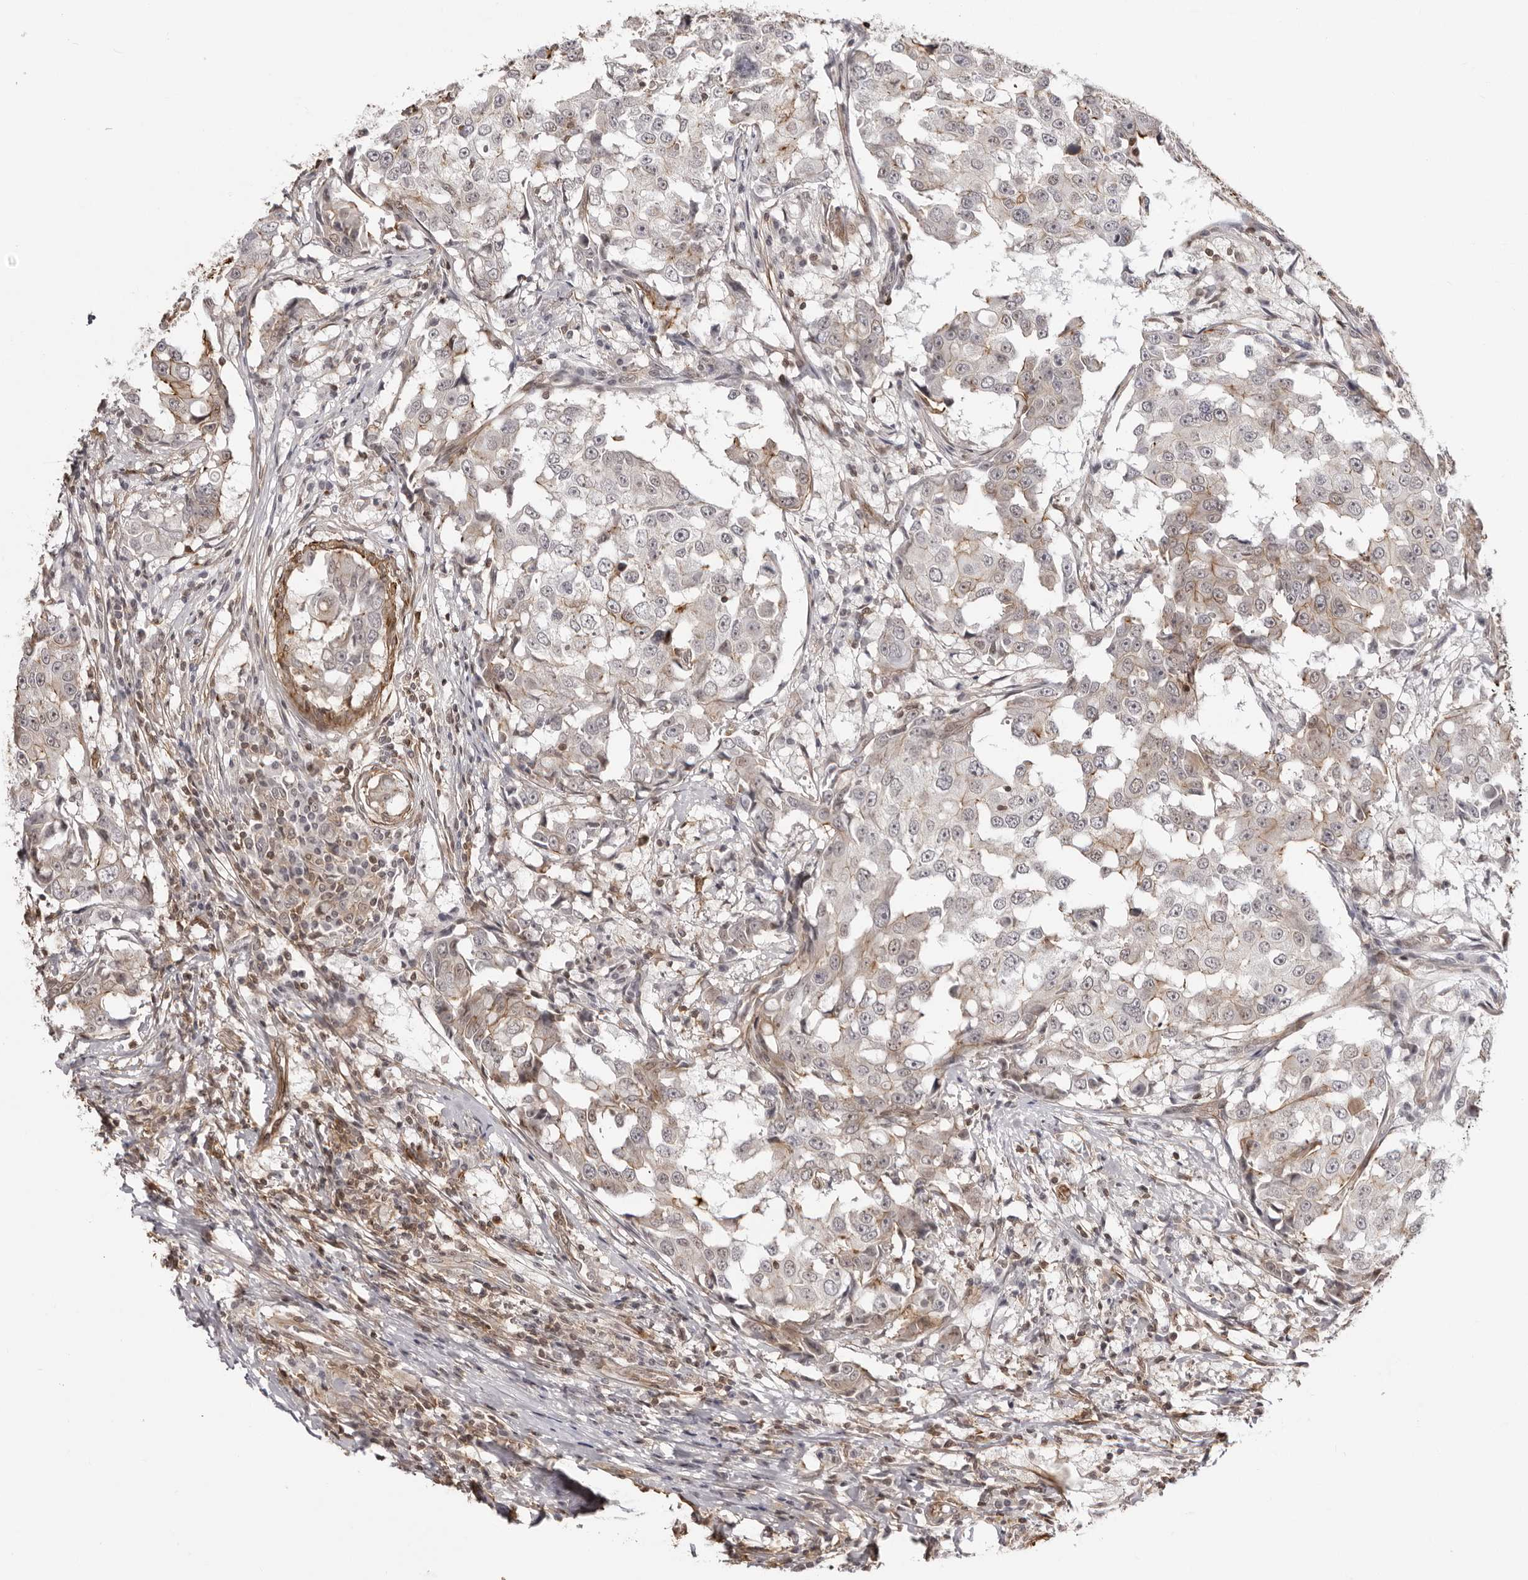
{"staining": {"intensity": "weak", "quantity": "<25%", "location": "cytoplasmic/membranous"}, "tissue": "breast cancer", "cell_type": "Tumor cells", "image_type": "cancer", "snomed": [{"axis": "morphology", "description": "Duct carcinoma"}, {"axis": "topography", "description": "Breast"}], "caption": "Immunohistochemical staining of human breast cancer (intraductal carcinoma) displays no significant positivity in tumor cells.", "gene": "UNK", "patient": {"sex": "female", "age": 27}}